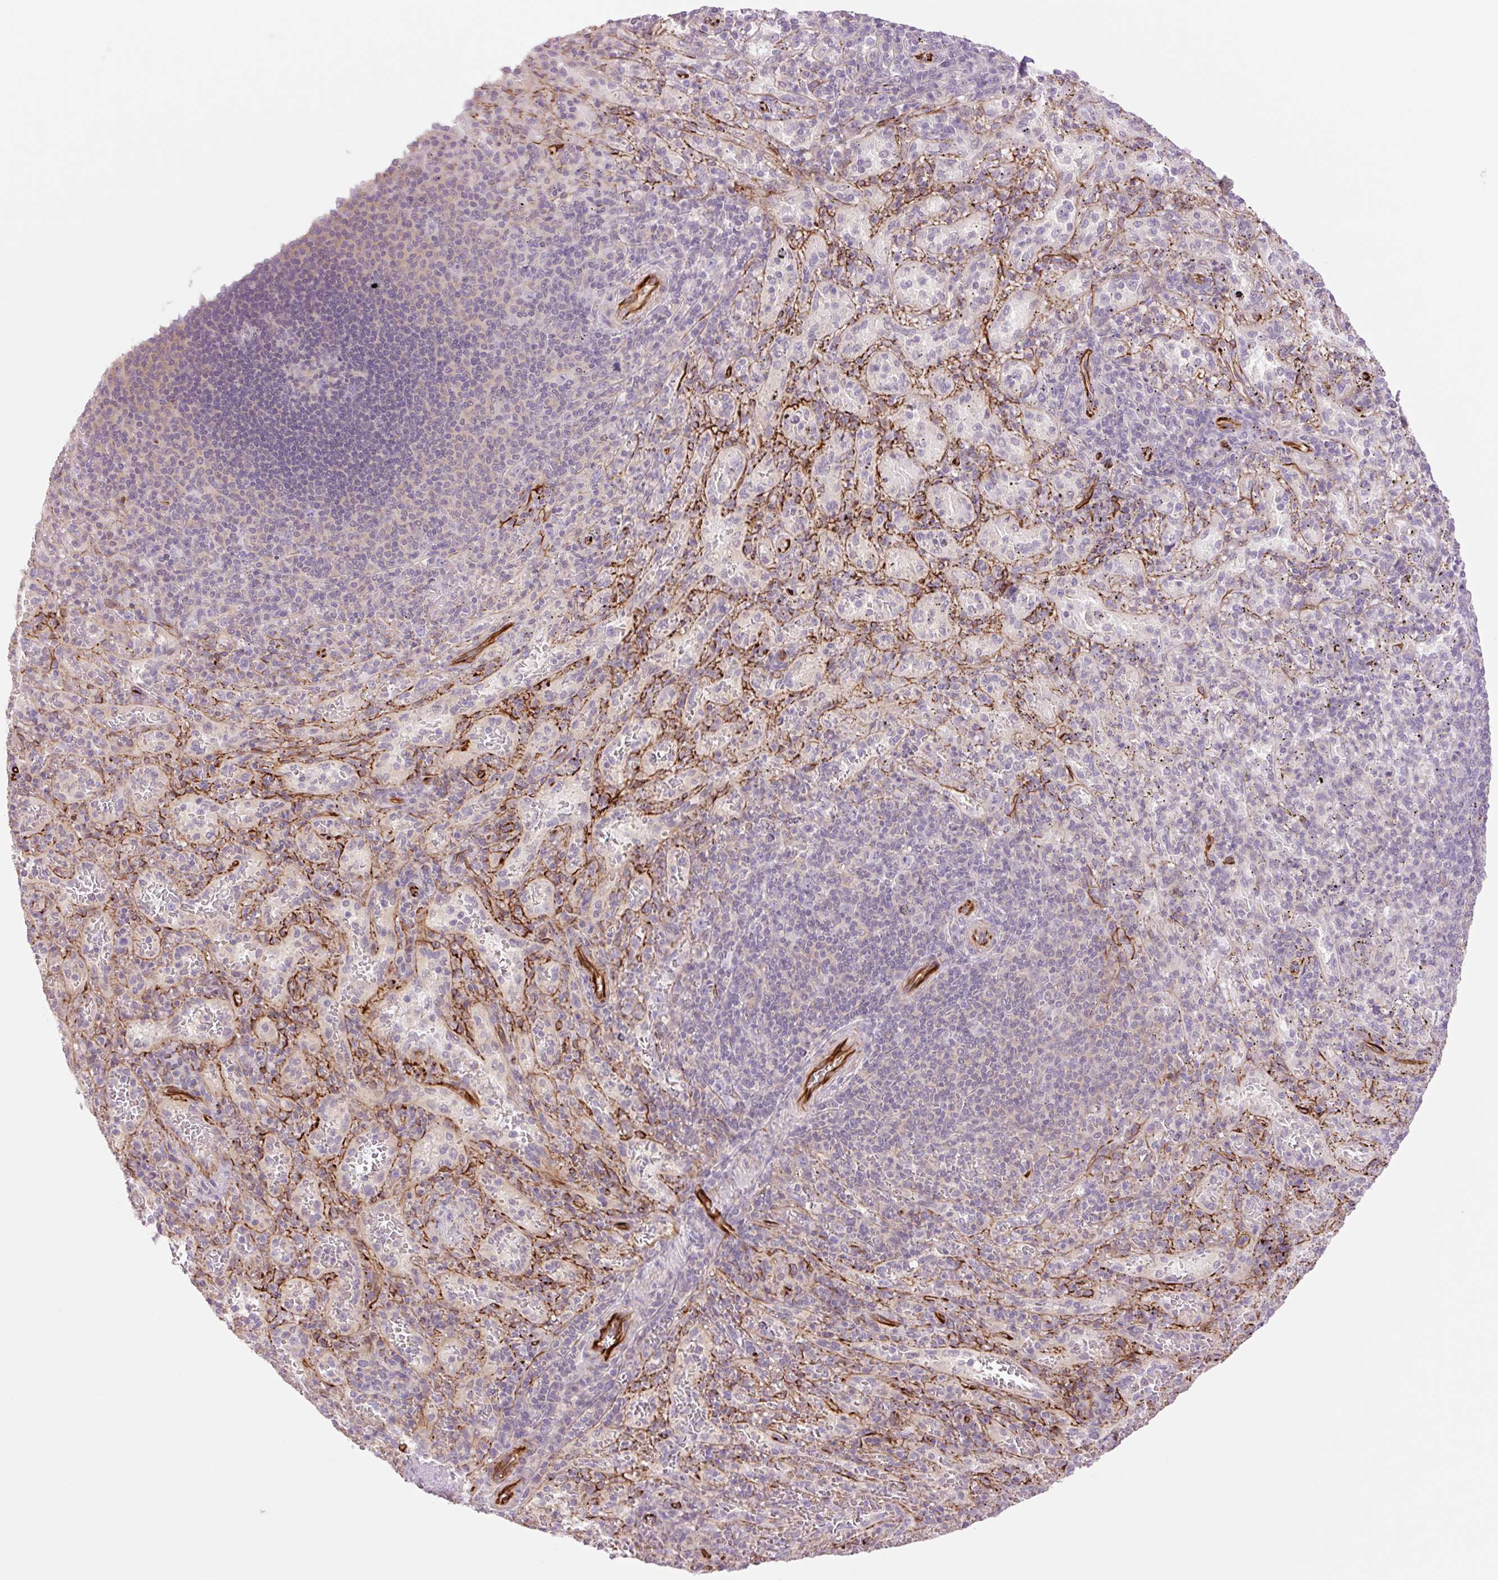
{"staining": {"intensity": "negative", "quantity": "none", "location": "none"}, "tissue": "spleen", "cell_type": "Cells in red pulp", "image_type": "normal", "snomed": [{"axis": "morphology", "description": "Normal tissue, NOS"}, {"axis": "topography", "description": "Spleen"}], "caption": "IHC of normal spleen demonstrates no staining in cells in red pulp.", "gene": "ZFYVE21", "patient": {"sex": "male", "age": 57}}